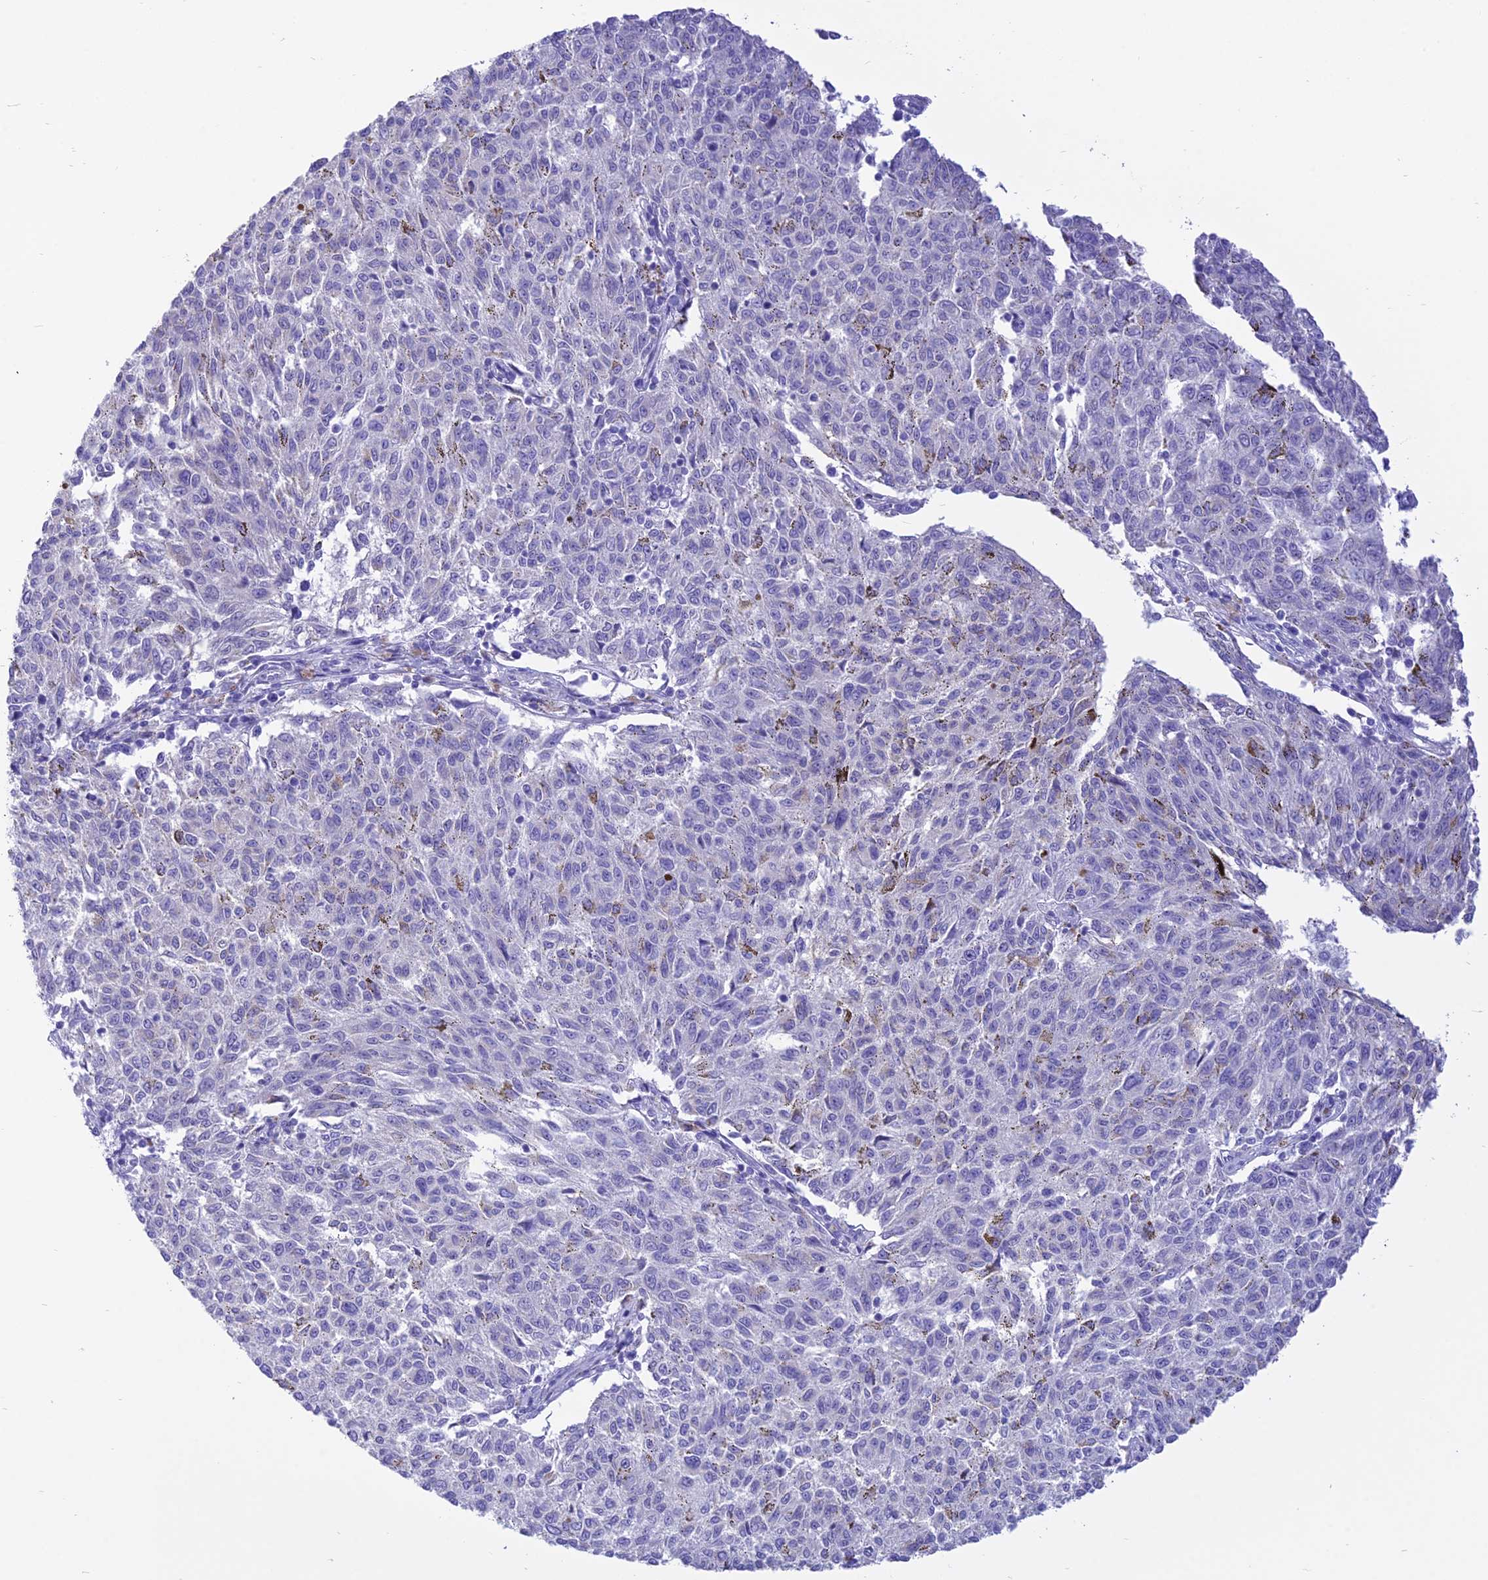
{"staining": {"intensity": "negative", "quantity": "none", "location": "none"}, "tissue": "melanoma", "cell_type": "Tumor cells", "image_type": "cancer", "snomed": [{"axis": "morphology", "description": "Malignant melanoma, NOS"}, {"axis": "topography", "description": "Skin"}], "caption": "The histopathology image reveals no staining of tumor cells in malignant melanoma.", "gene": "DCAF16", "patient": {"sex": "female", "age": 72}}